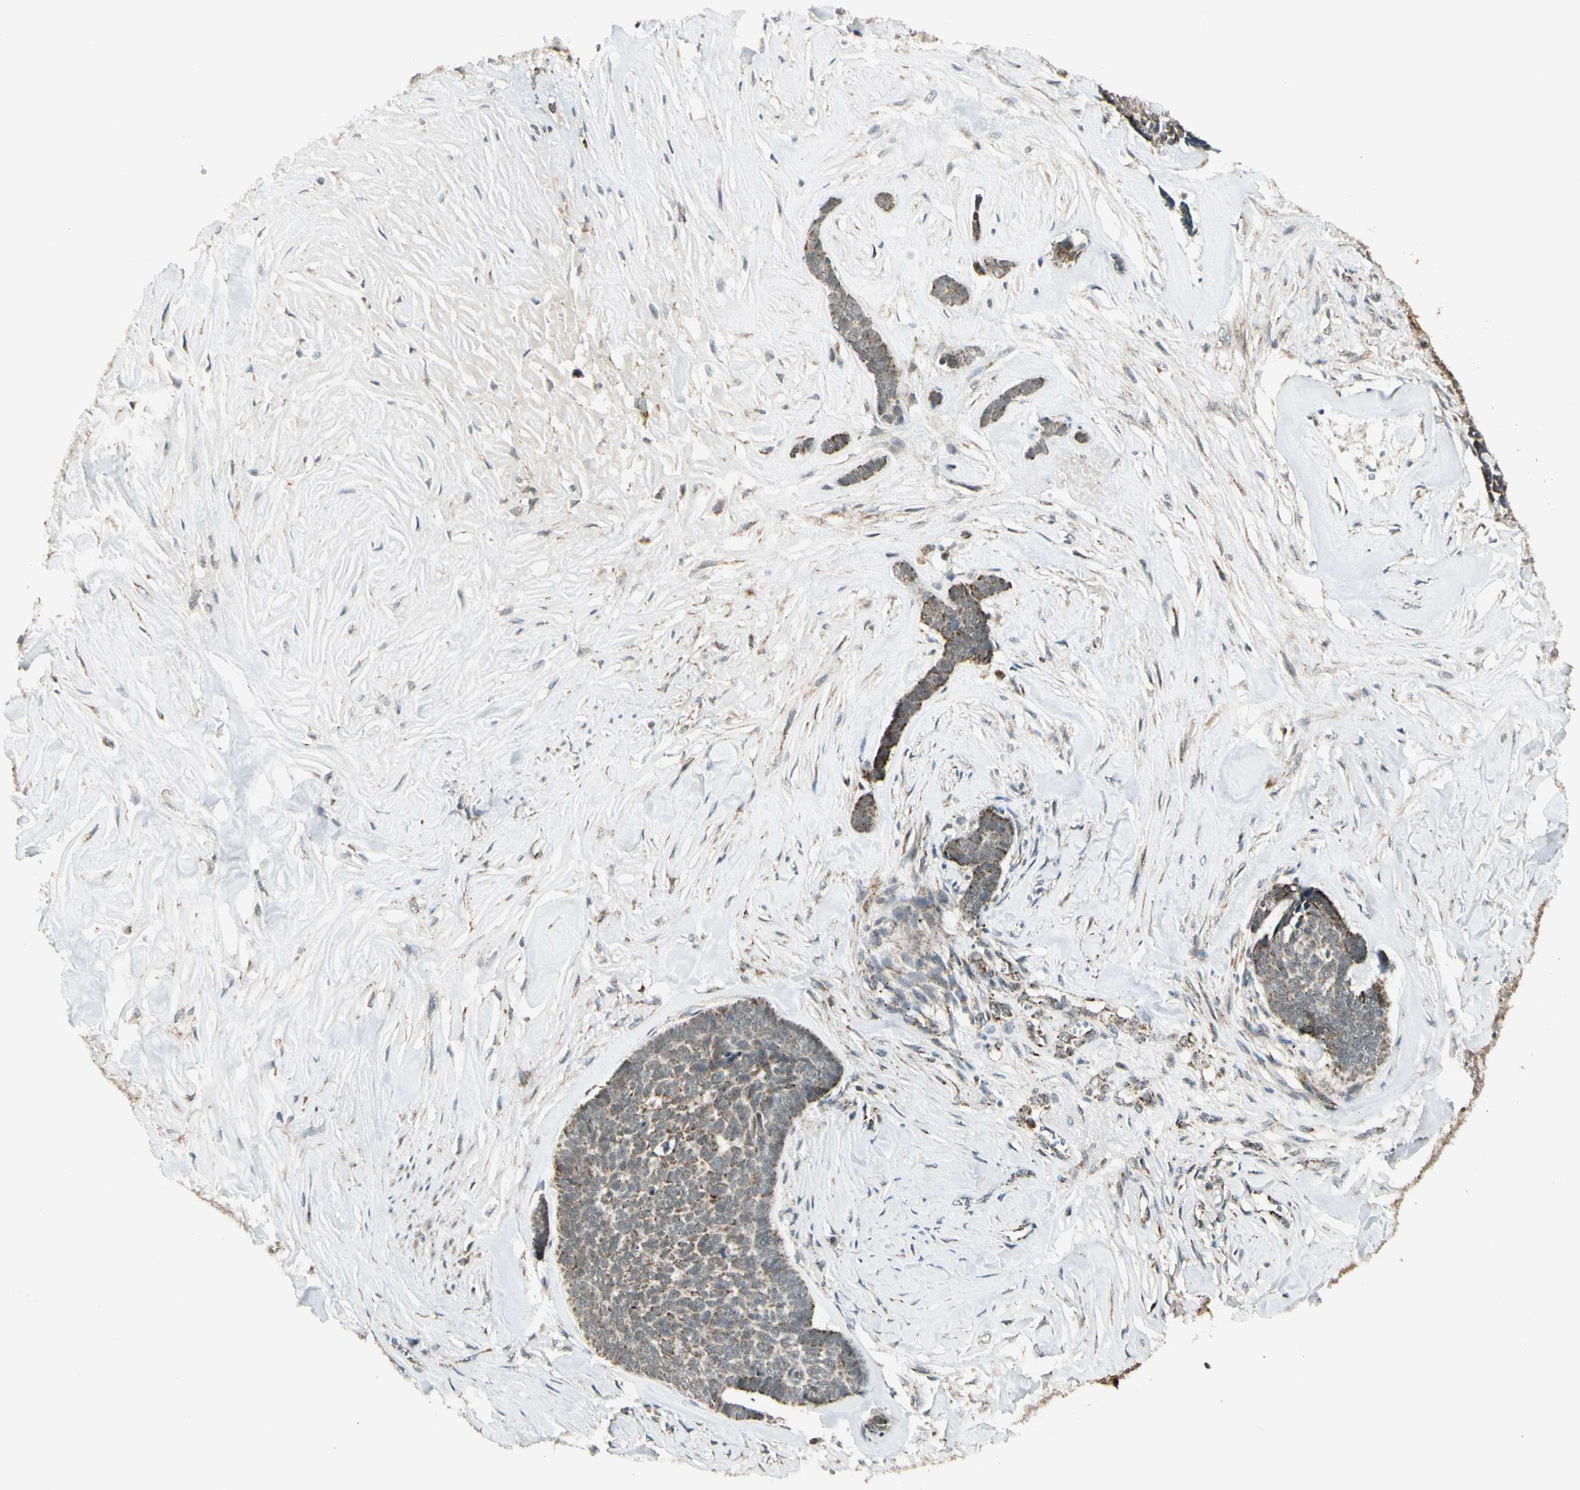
{"staining": {"intensity": "moderate", "quantity": "25%-75%", "location": "cytoplasmic/membranous"}, "tissue": "skin cancer", "cell_type": "Tumor cells", "image_type": "cancer", "snomed": [{"axis": "morphology", "description": "Basal cell carcinoma"}, {"axis": "topography", "description": "Skin"}], "caption": "Immunohistochemical staining of basal cell carcinoma (skin) displays medium levels of moderate cytoplasmic/membranous protein positivity in about 25%-75% of tumor cells. Nuclei are stained in blue.", "gene": "KHDC4", "patient": {"sex": "male", "age": 84}}